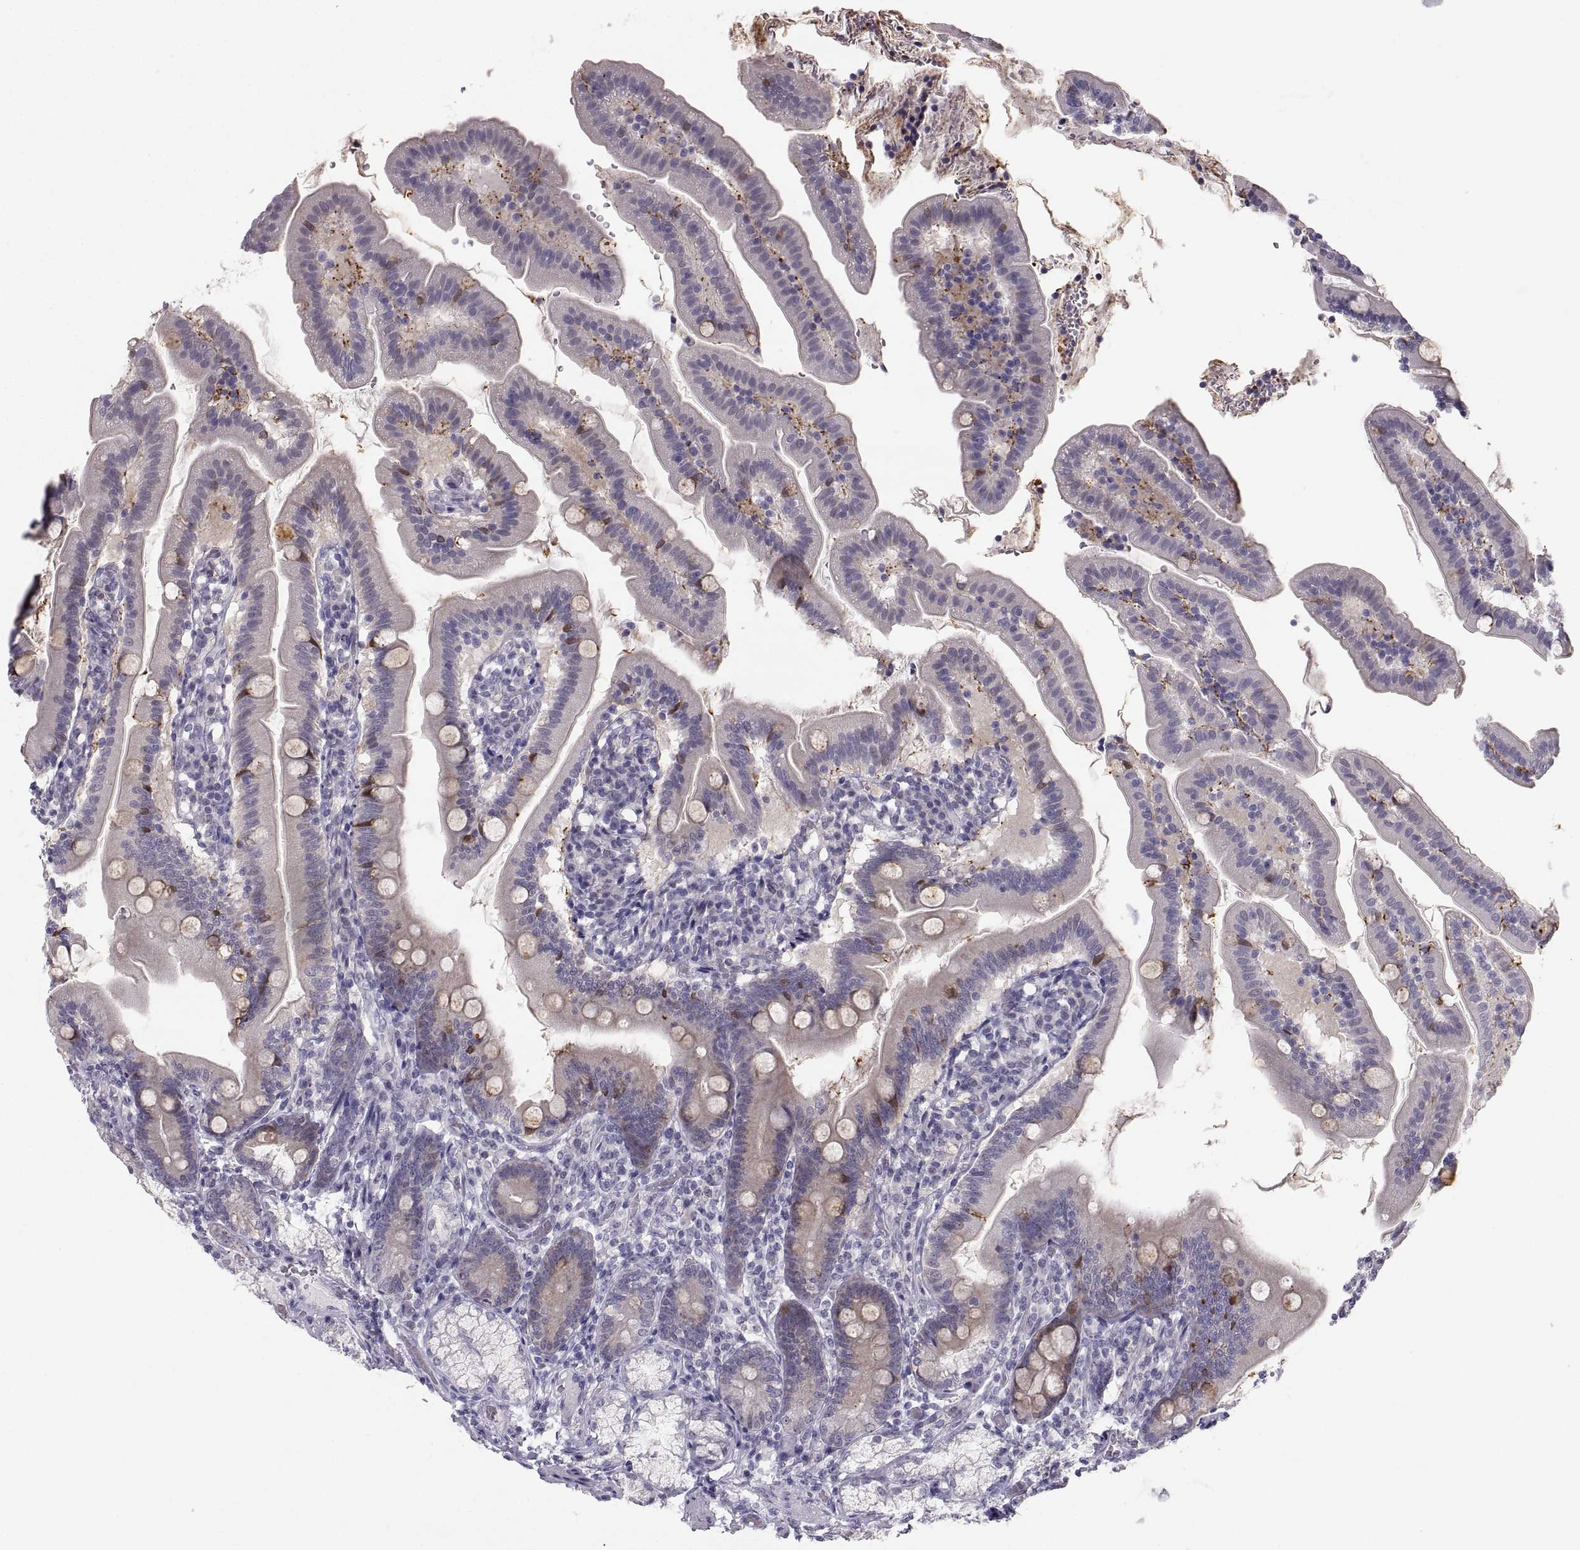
{"staining": {"intensity": "moderate", "quantity": "<25%", "location": "cytoplasmic/membranous"}, "tissue": "duodenum", "cell_type": "Glandular cells", "image_type": "normal", "snomed": [{"axis": "morphology", "description": "Normal tissue, NOS"}, {"axis": "topography", "description": "Duodenum"}], "caption": "Brown immunohistochemical staining in normal human duodenum reveals moderate cytoplasmic/membranous positivity in about <25% of glandular cells. (DAB IHC with brightfield microscopy, high magnification).", "gene": "ZNF185", "patient": {"sex": "female", "age": 67}}